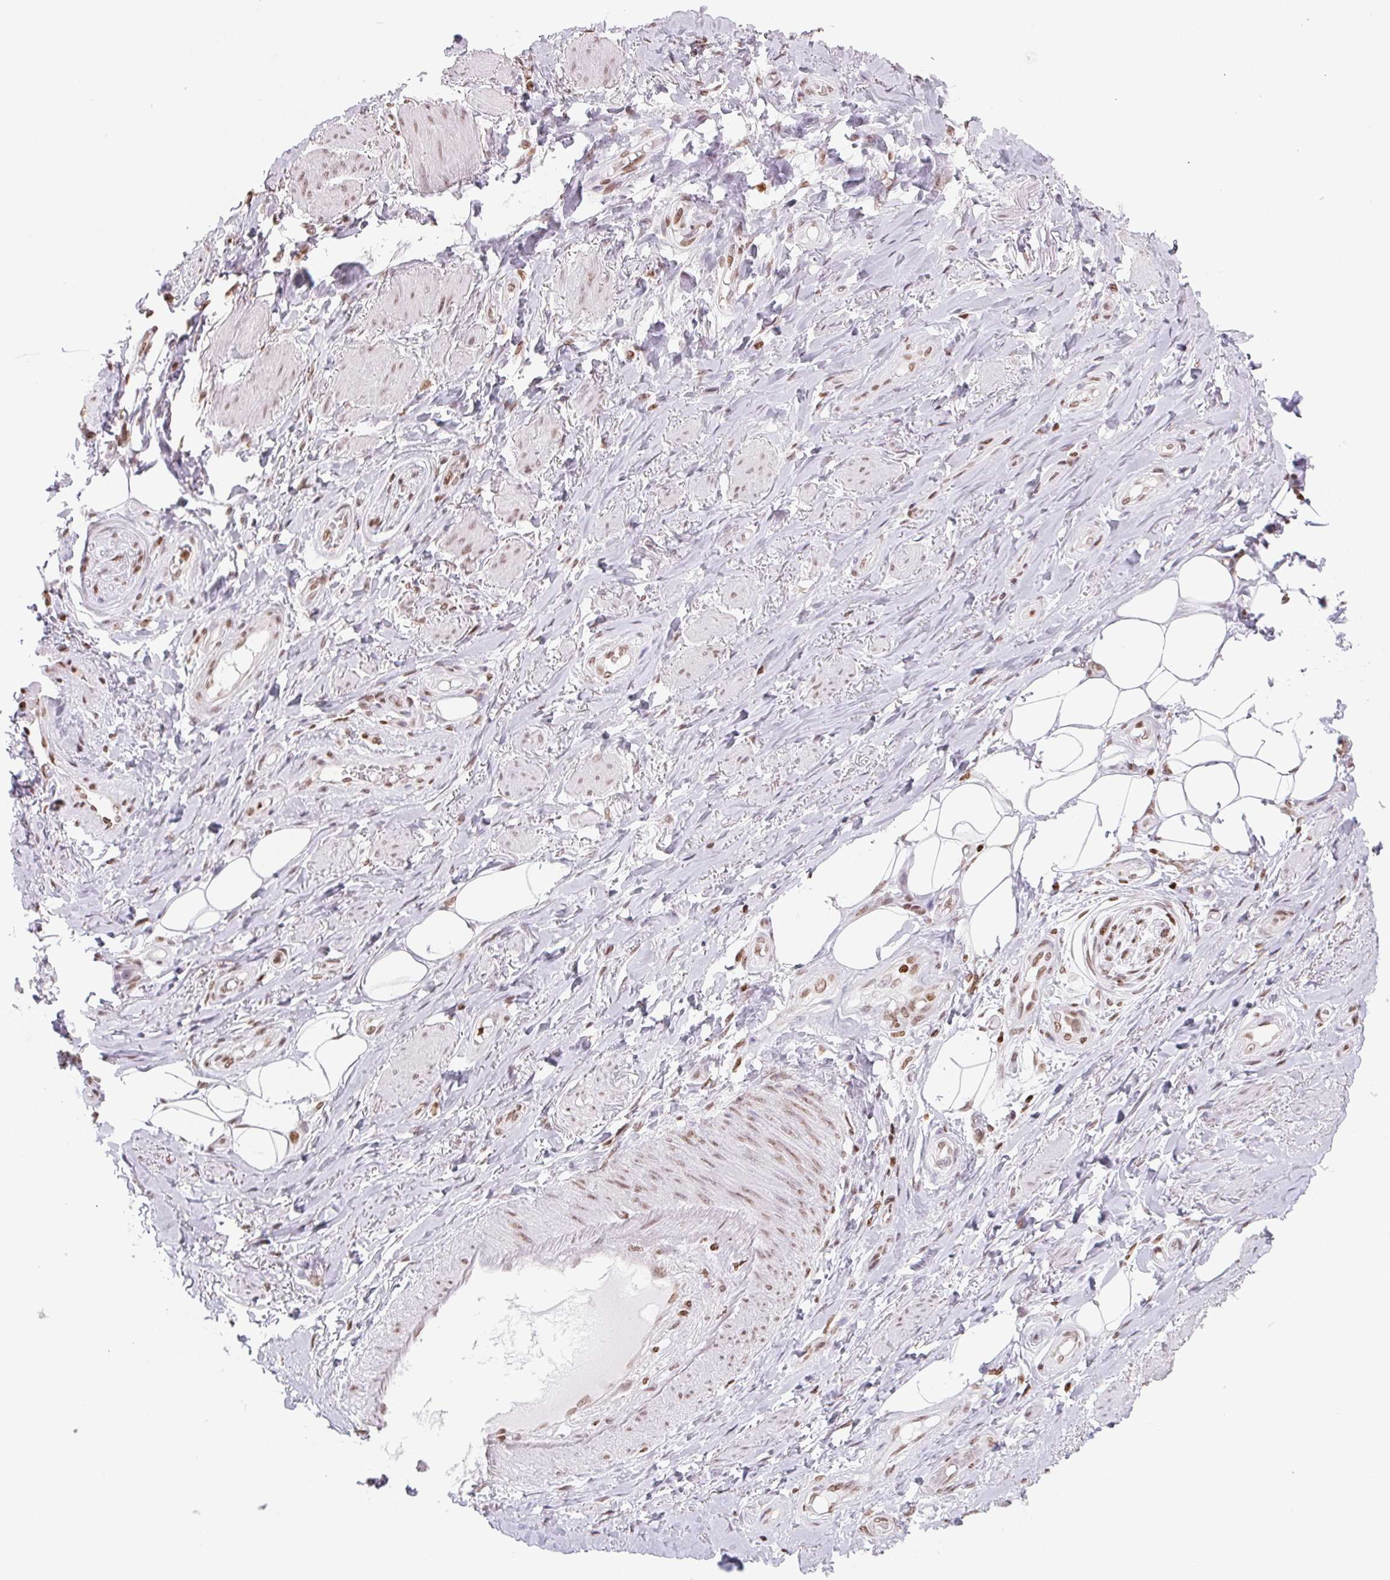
{"staining": {"intensity": "negative", "quantity": "none", "location": "none"}, "tissue": "adipose tissue", "cell_type": "Adipocytes", "image_type": "normal", "snomed": [{"axis": "morphology", "description": "Normal tissue, NOS"}, {"axis": "topography", "description": "Anal"}, {"axis": "topography", "description": "Peripheral nerve tissue"}], "caption": "Adipocytes are negative for brown protein staining in benign adipose tissue. (DAB (3,3'-diaminobenzidine) immunohistochemistry visualized using brightfield microscopy, high magnification).", "gene": "SMIM12", "patient": {"sex": "male", "age": 53}}